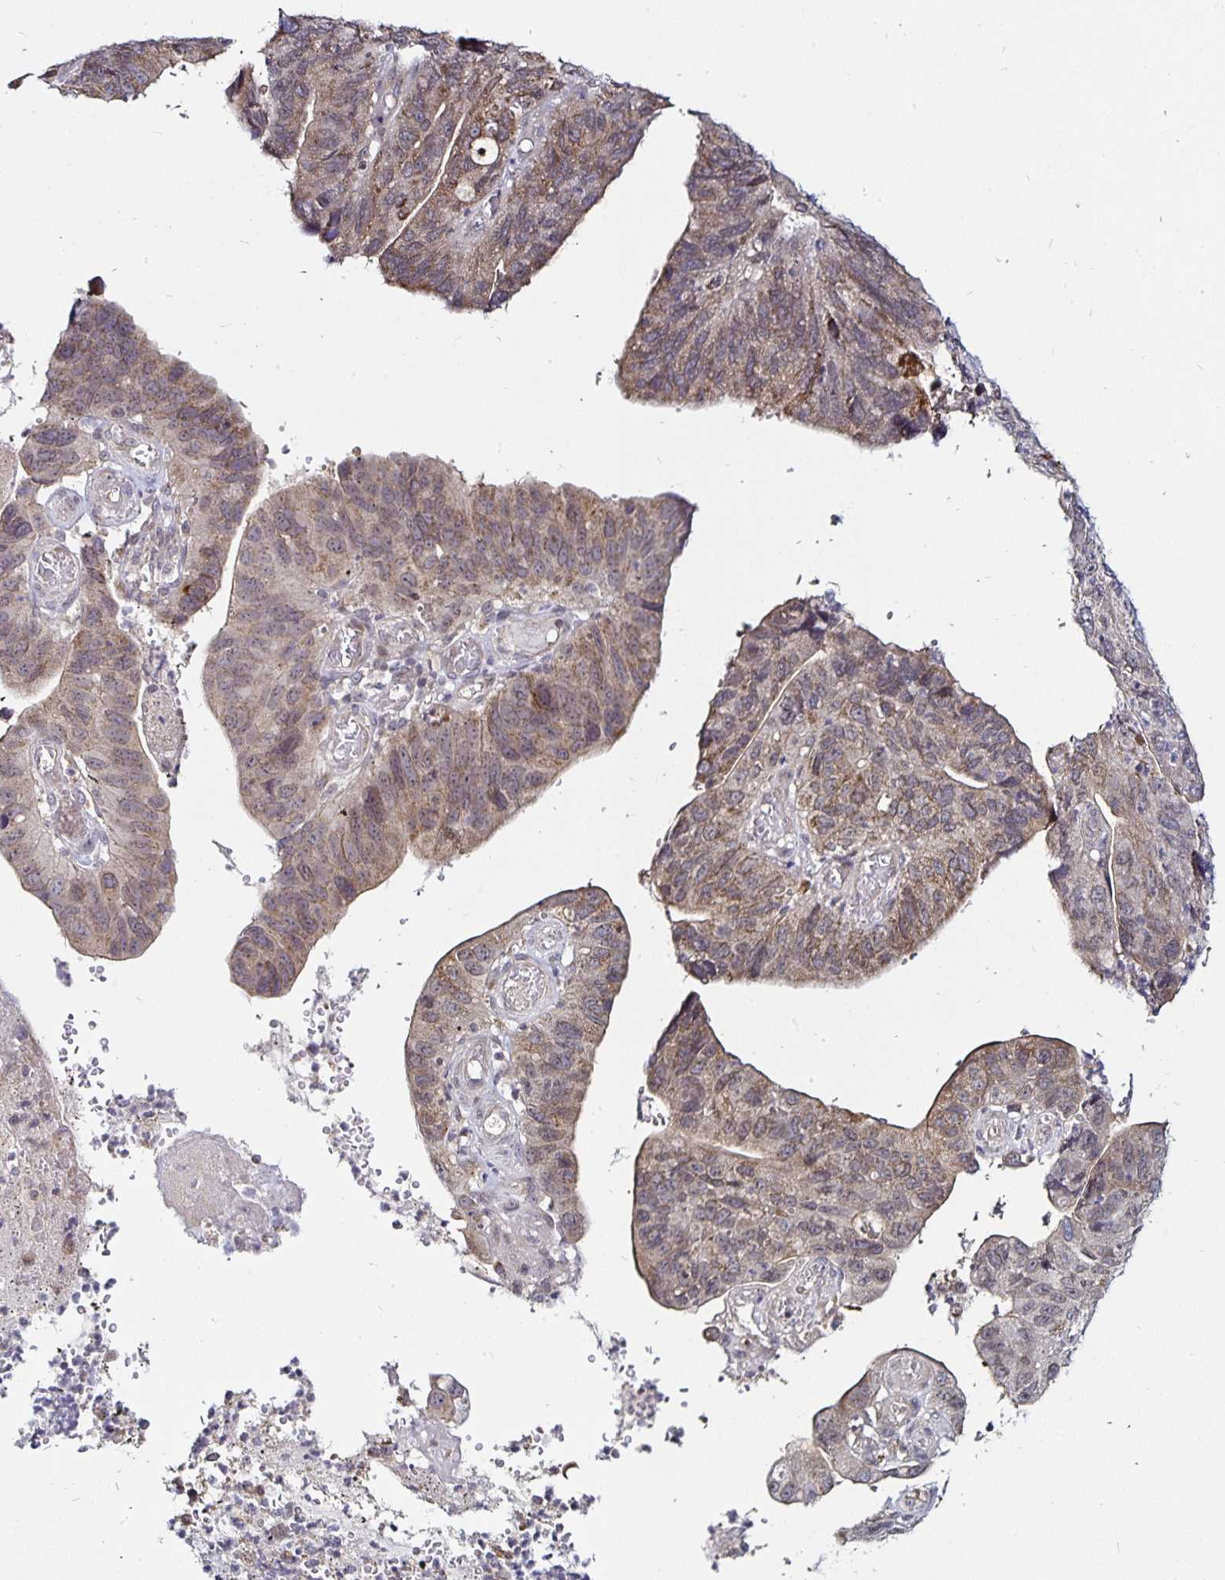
{"staining": {"intensity": "weak", "quantity": ">75%", "location": "cytoplasmic/membranous"}, "tissue": "stomach cancer", "cell_type": "Tumor cells", "image_type": "cancer", "snomed": [{"axis": "morphology", "description": "Adenocarcinoma, NOS"}, {"axis": "topography", "description": "Stomach"}], "caption": "A brown stain labels weak cytoplasmic/membranous expression of a protein in human stomach cancer tumor cells.", "gene": "CYP27A1", "patient": {"sex": "male", "age": 59}}